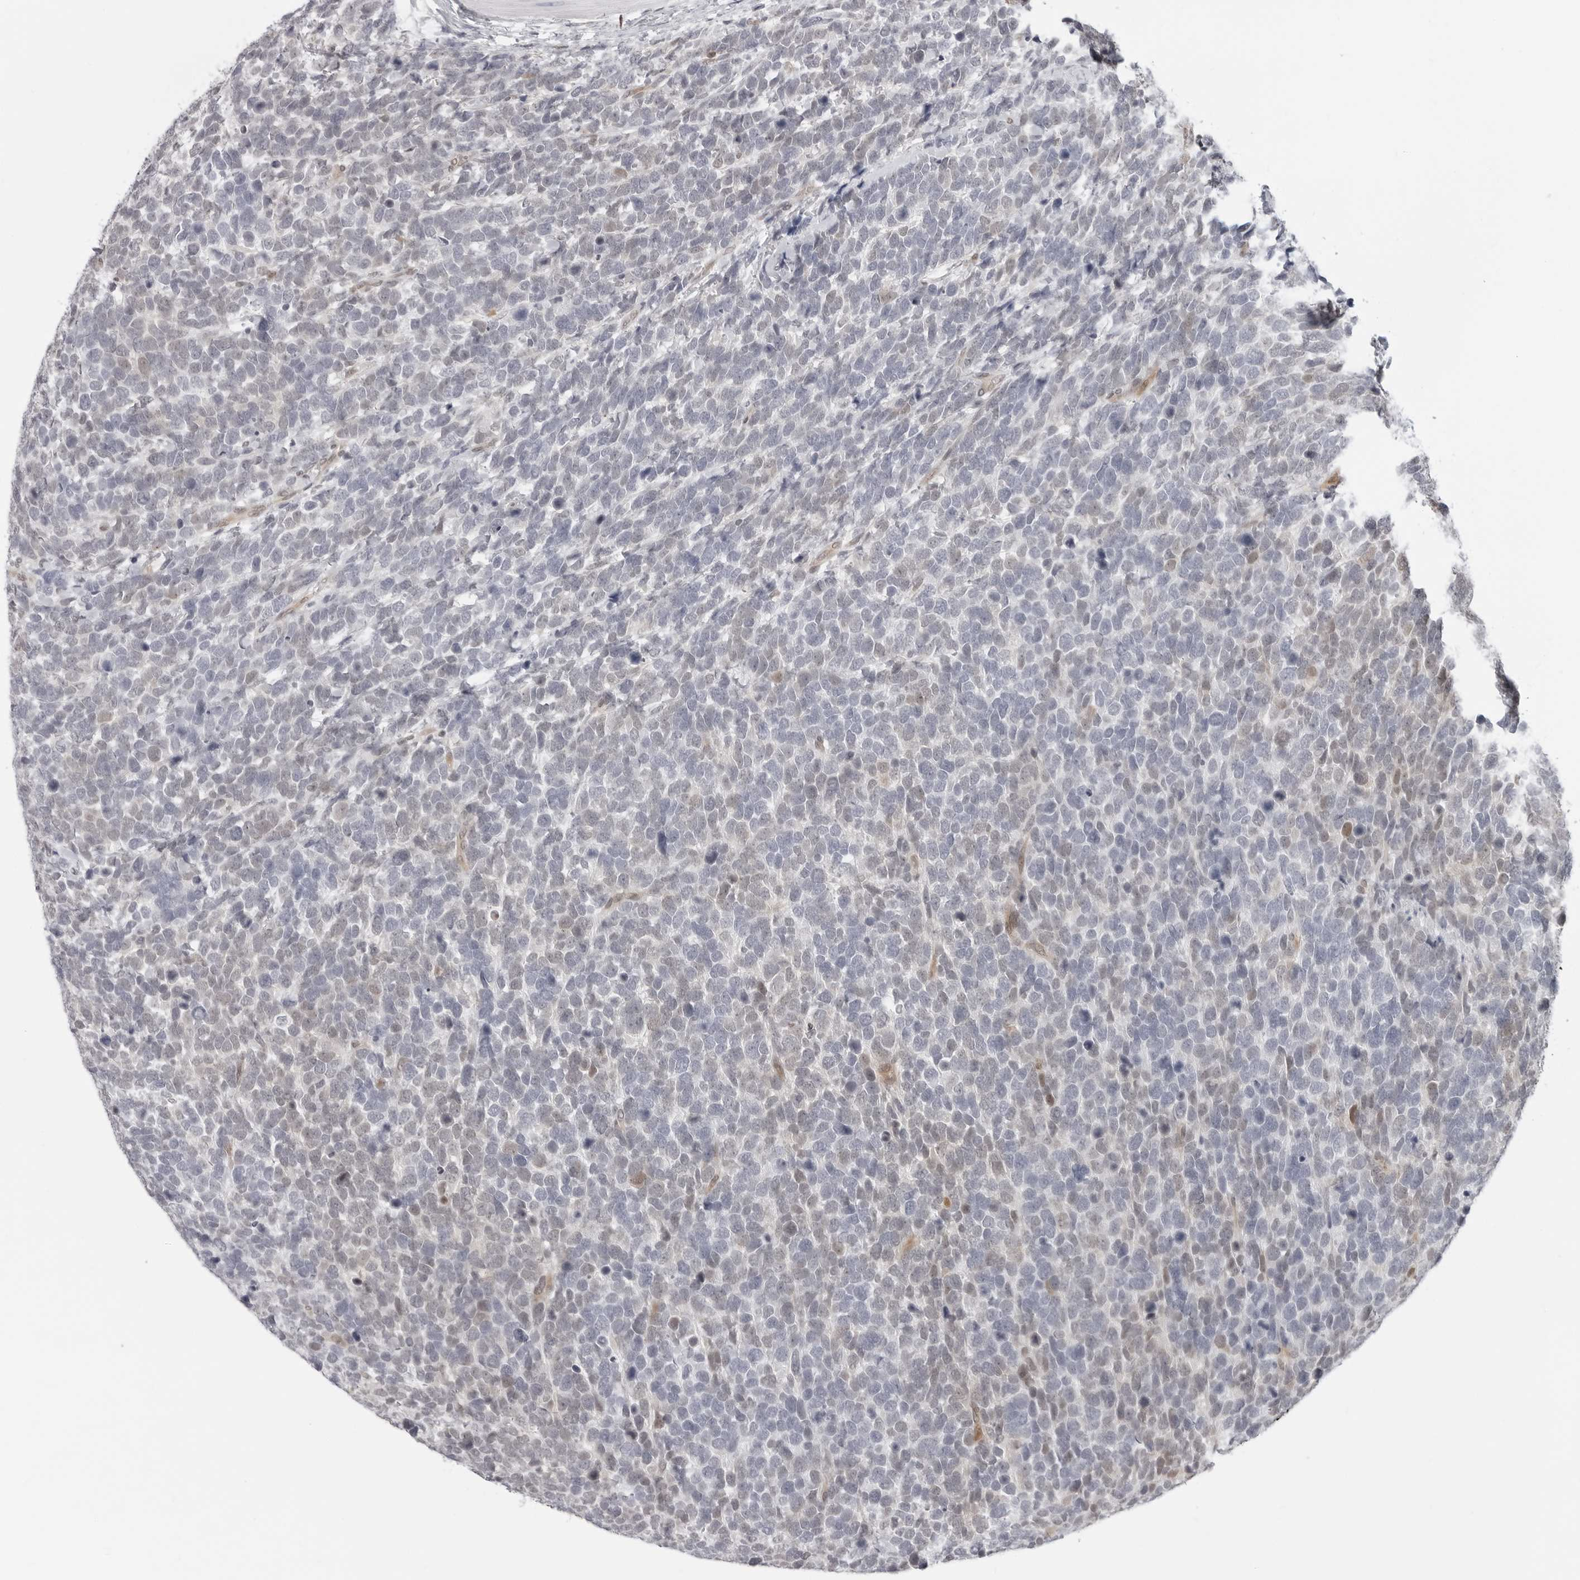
{"staining": {"intensity": "negative", "quantity": "none", "location": "none"}, "tissue": "urothelial cancer", "cell_type": "Tumor cells", "image_type": "cancer", "snomed": [{"axis": "morphology", "description": "Urothelial carcinoma, High grade"}, {"axis": "topography", "description": "Urinary bladder"}], "caption": "This is an immunohistochemistry image of human urothelial carcinoma (high-grade). There is no positivity in tumor cells.", "gene": "CASP7", "patient": {"sex": "female", "age": 82}}